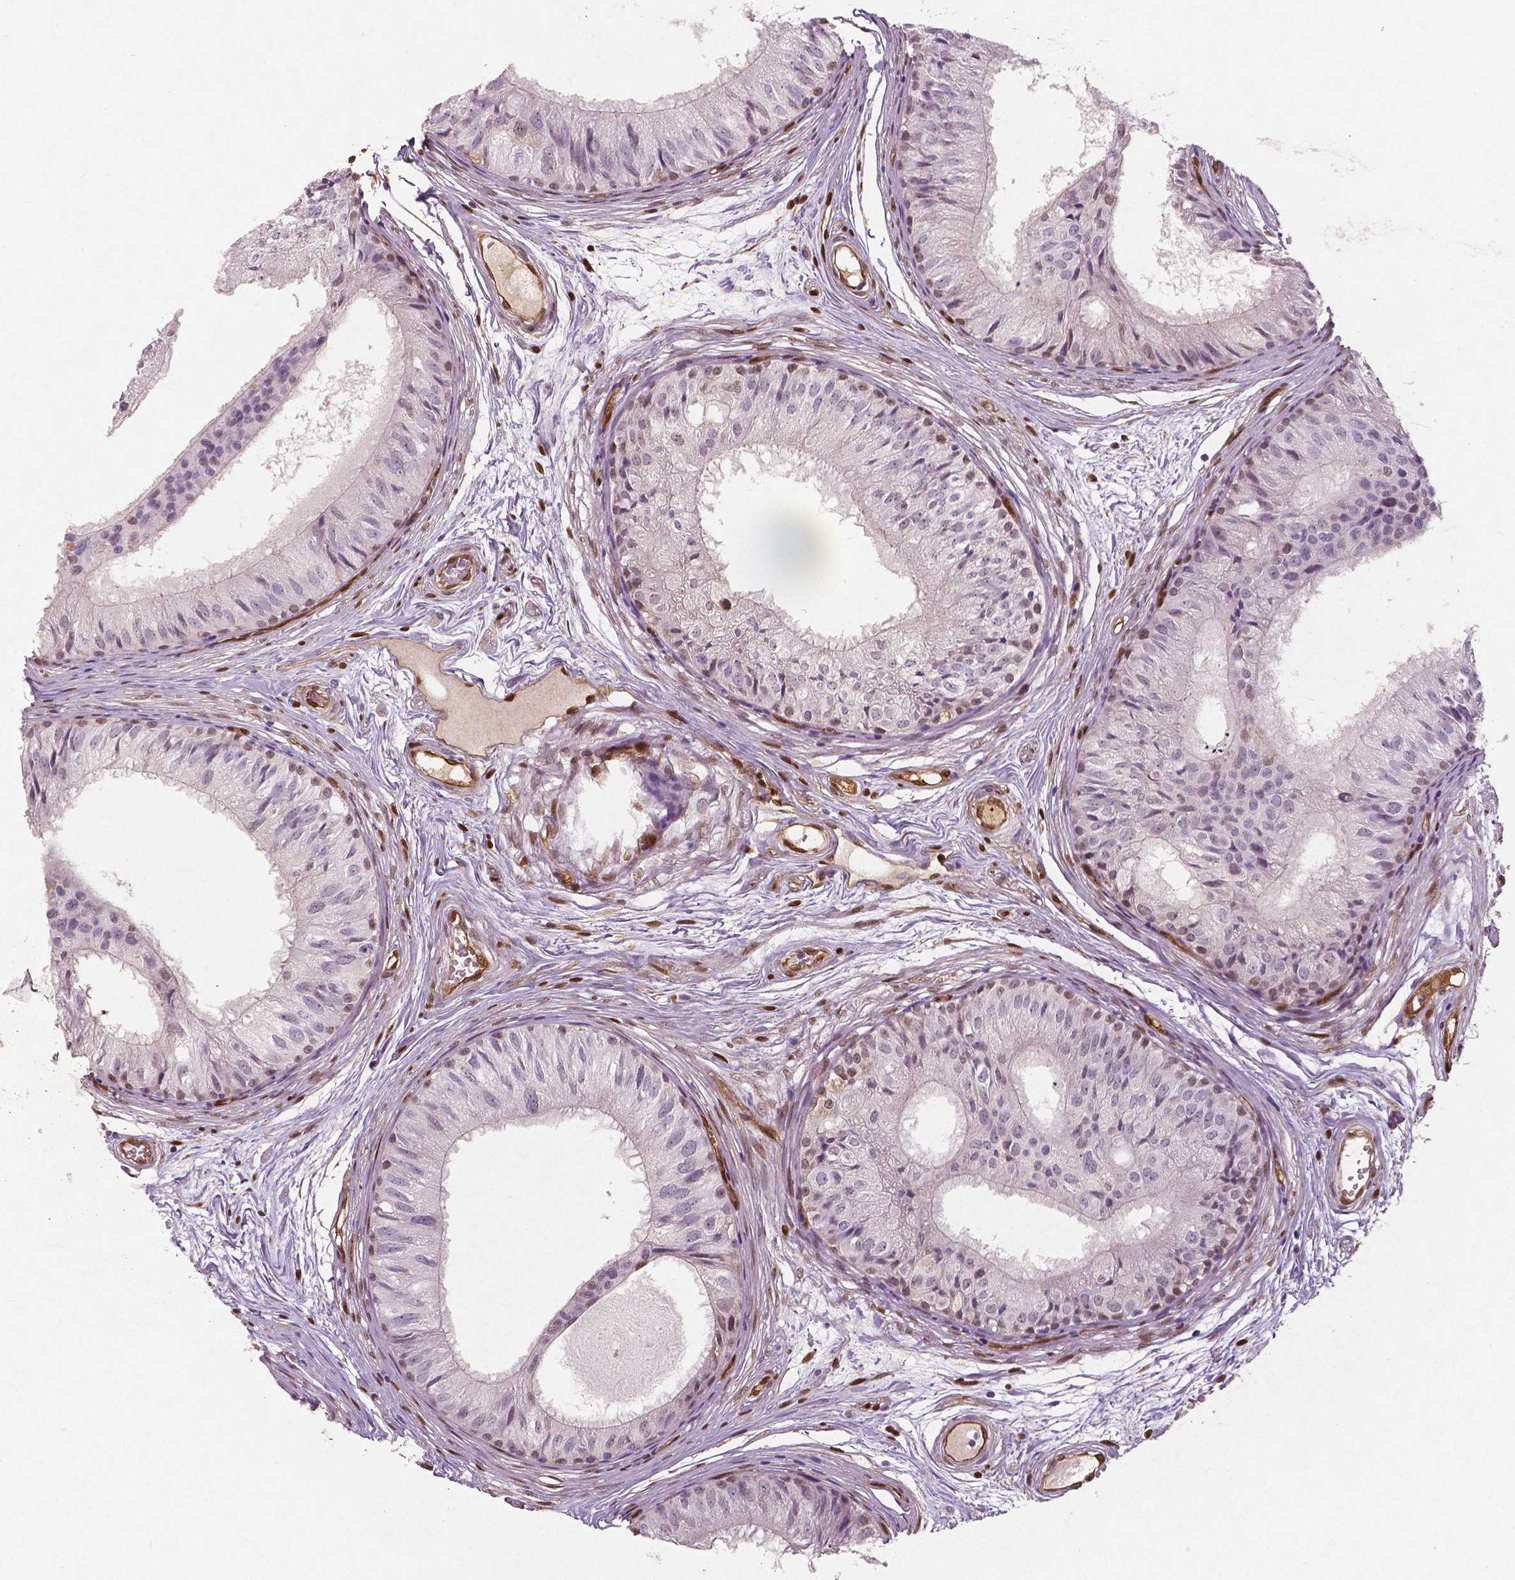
{"staining": {"intensity": "moderate", "quantity": "<25%", "location": "cytoplasmic/membranous,nuclear"}, "tissue": "epididymis", "cell_type": "Glandular cells", "image_type": "normal", "snomed": [{"axis": "morphology", "description": "Normal tissue, NOS"}, {"axis": "topography", "description": "Epididymis"}], "caption": "IHC (DAB (3,3'-diaminobenzidine)) staining of normal epididymis shows moderate cytoplasmic/membranous,nuclear protein expression in about <25% of glandular cells. Using DAB (brown) and hematoxylin (blue) stains, captured at high magnification using brightfield microscopy.", "gene": "WWTR1", "patient": {"sex": "male", "age": 25}}